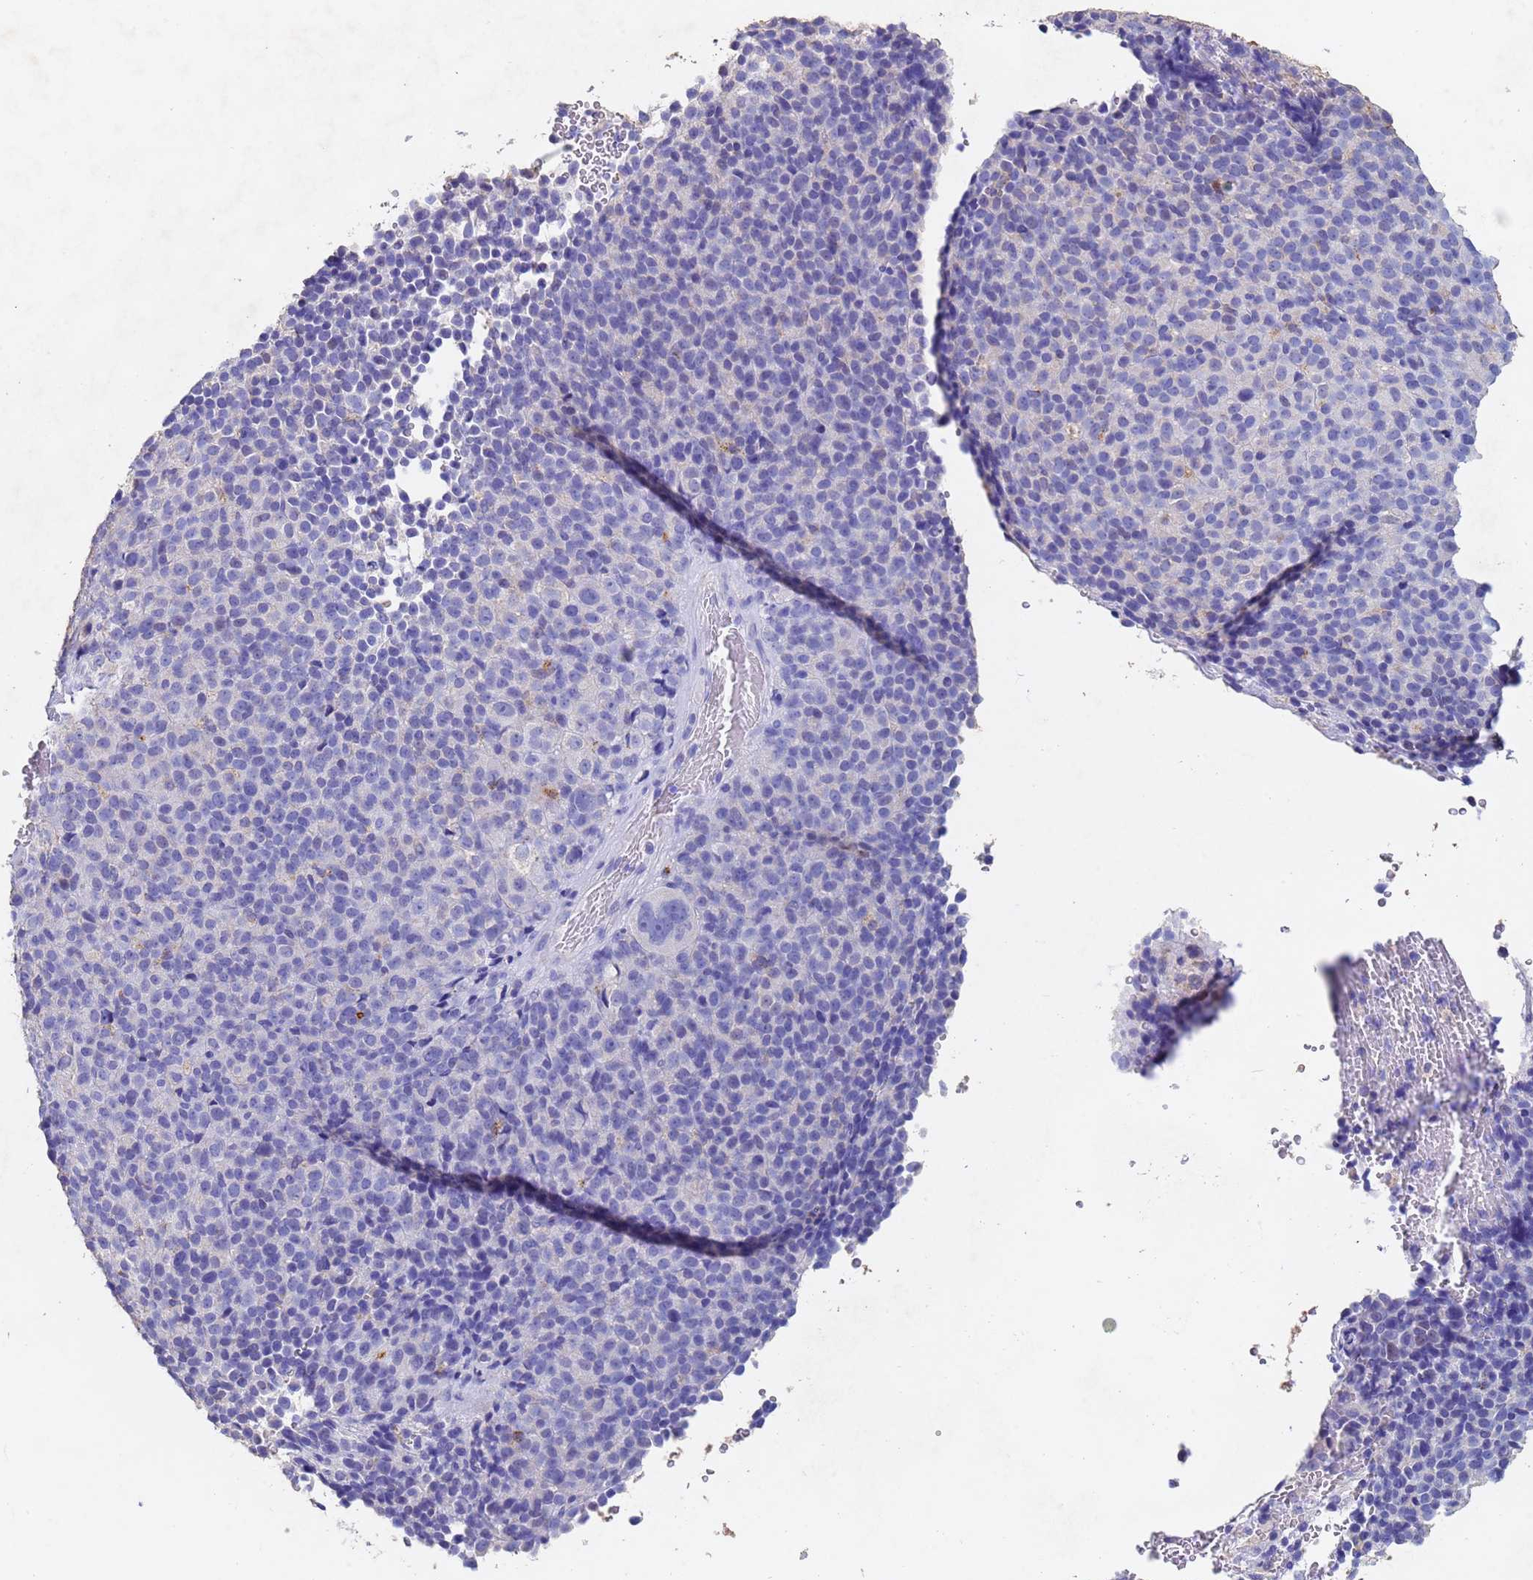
{"staining": {"intensity": "negative", "quantity": "none", "location": "none"}, "tissue": "melanoma", "cell_type": "Tumor cells", "image_type": "cancer", "snomed": [{"axis": "morphology", "description": "Malignant melanoma, Metastatic site"}, {"axis": "topography", "description": "Brain"}], "caption": "This is a histopathology image of IHC staining of melanoma, which shows no expression in tumor cells.", "gene": "CSTB", "patient": {"sex": "female", "age": 56}}